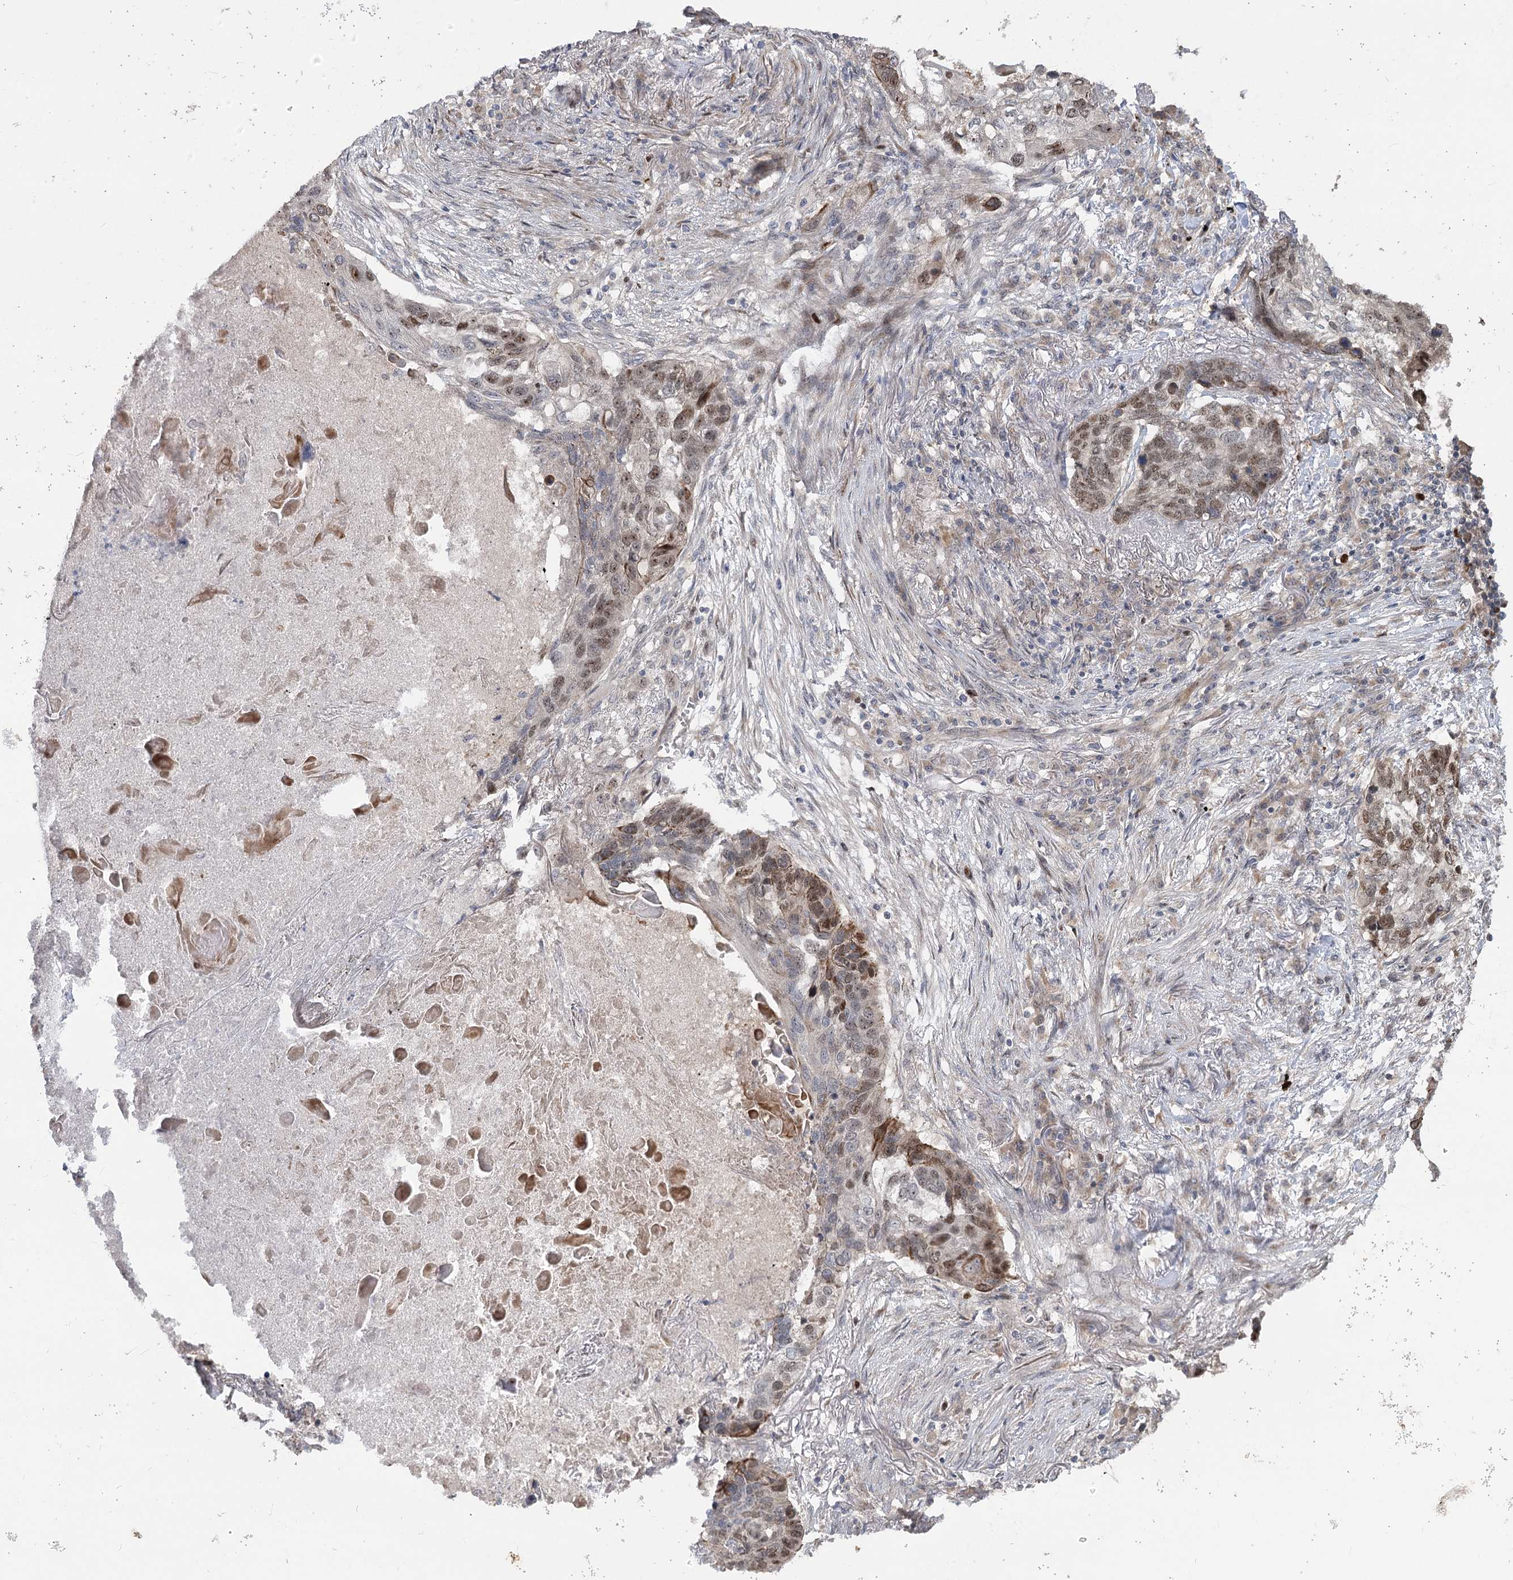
{"staining": {"intensity": "moderate", "quantity": "25%-75%", "location": "nuclear"}, "tissue": "lung cancer", "cell_type": "Tumor cells", "image_type": "cancer", "snomed": [{"axis": "morphology", "description": "Squamous cell carcinoma, NOS"}, {"axis": "topography", "description": "Lung"}], "caption": "Tumor cells reveal medium levels of moderate nuclear positivity in approximately 25%-75% of cells in lung cancer (squamous cell carcinoma).", "gene": "PIK3C2A", "patient": {"sex": "female", "age": 63}}